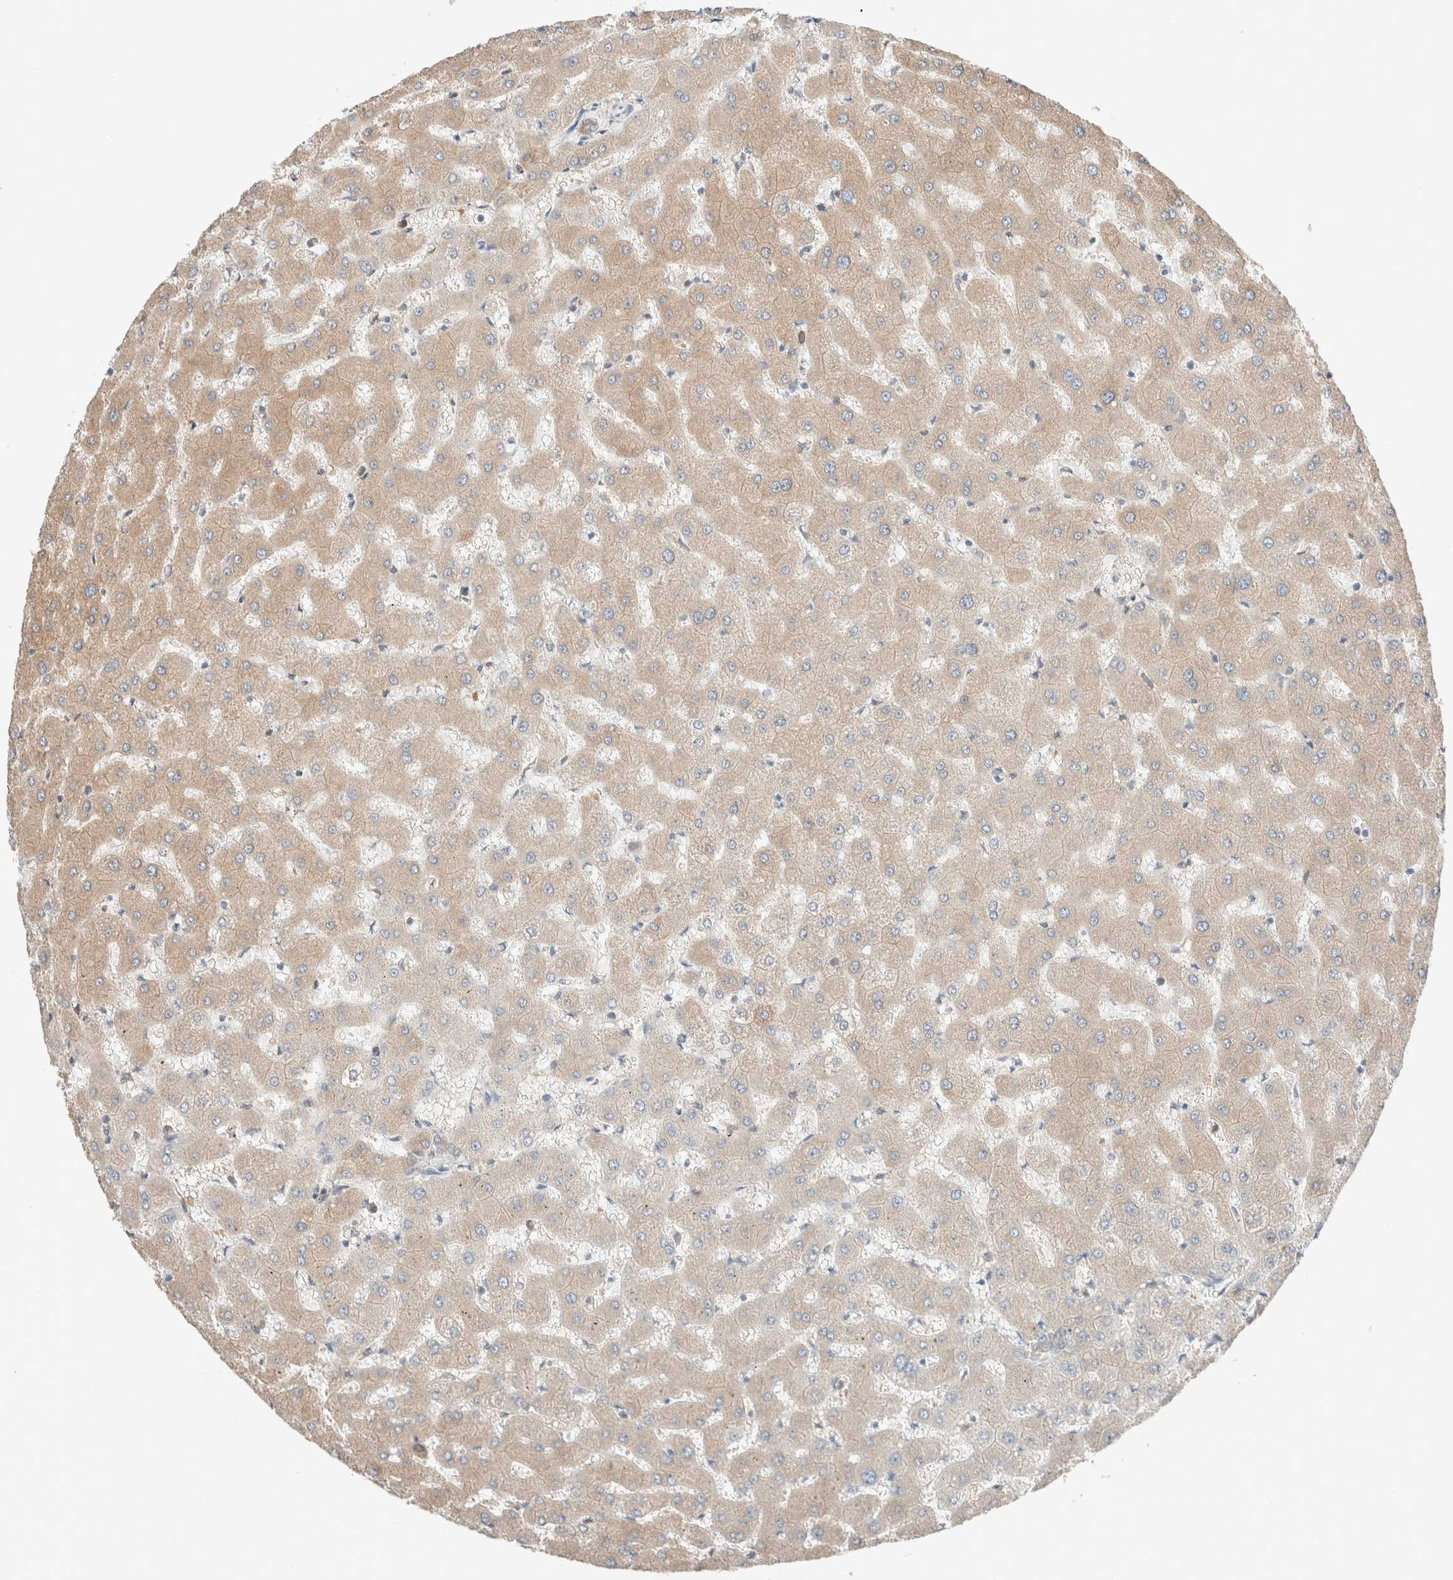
{"staining": {"intensity": "weak", "quantity": "<25%", "location": "cytoplasmic/membranous"}, "tissue": "liver", "cell_type": "Cholangiocytes", "image_type": "normal", "snomed": [{"axis": "morphology", "description": "Normal tissue, NOS"}, {"axis": "topography", "description": "Liver"}], "caption": "Immunohistochemistry (IHC) micrograph of unremarkable liver: human liver stained with DAB demonstrates no significant protein staining in cholangiocytes. The staining was performed using DAB (3,3'-diaminobenzidine) to visualize the protein expression in brown, while the nuclei were stained in blue with hematoxylin (Magnification: 20x).", "gene": "PCM1", "patient": {"sex": "female", "age": 63}}